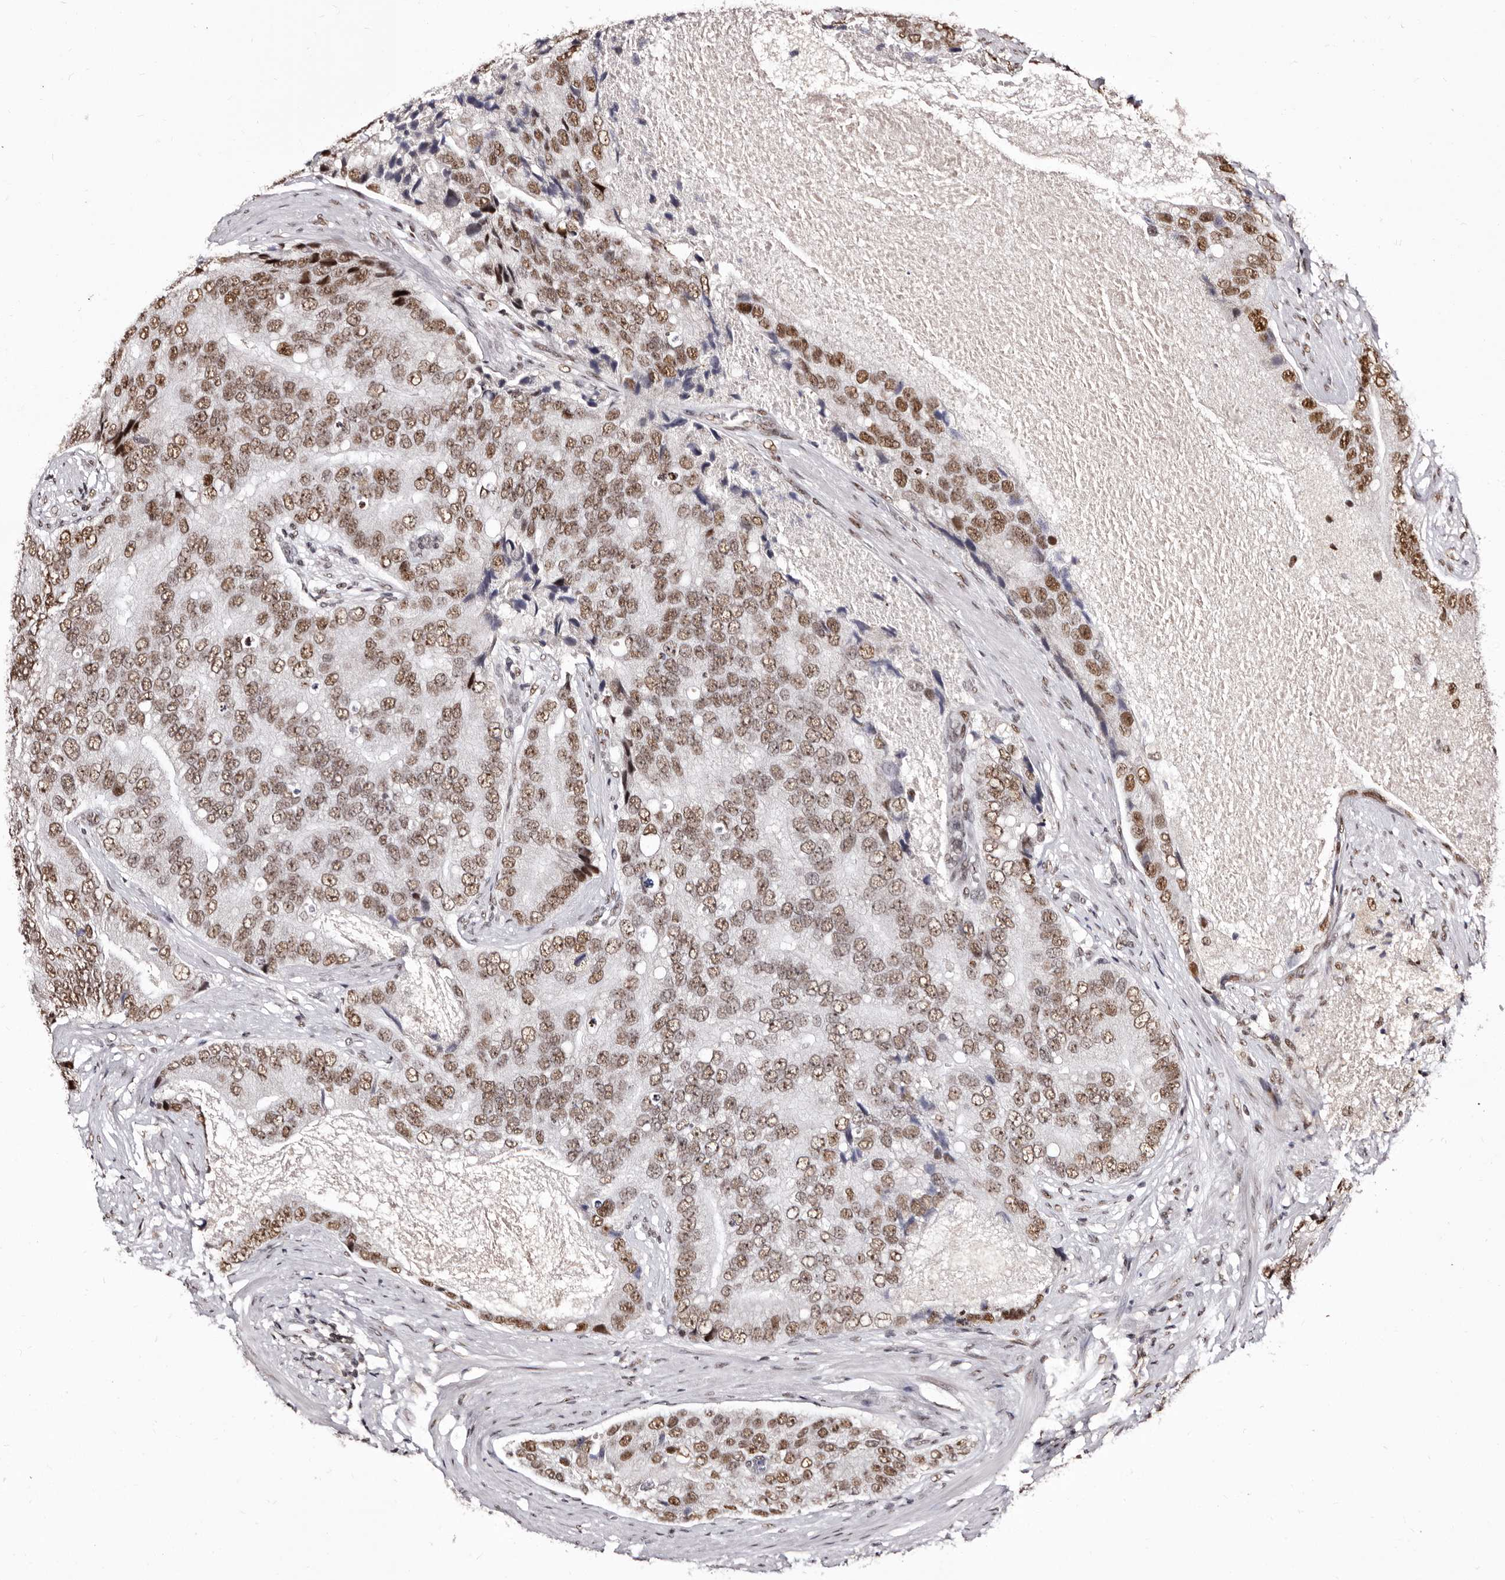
{"staining": {"intensity": "moderate", "quantity": ">75%", "location": "nuclear"}, "tissue": "prostate cancer", "cell_type": "Tumor cells", "image_type": "cancer", "snomed": [{"axis": "morphology", "description": "Adenocarcinoma, High grade"}, {"axis": "topography", "description": "Prostate"}], "caption": "About >75% of tumor cells in prostate cancer (adenocarcinoma (high-grade)) reveal moderate nuclear protein expression as visualized by brown immunohistochemical staining.", "gene": "ANAPC11", "patient": {"sex": "male", "age": 70}}